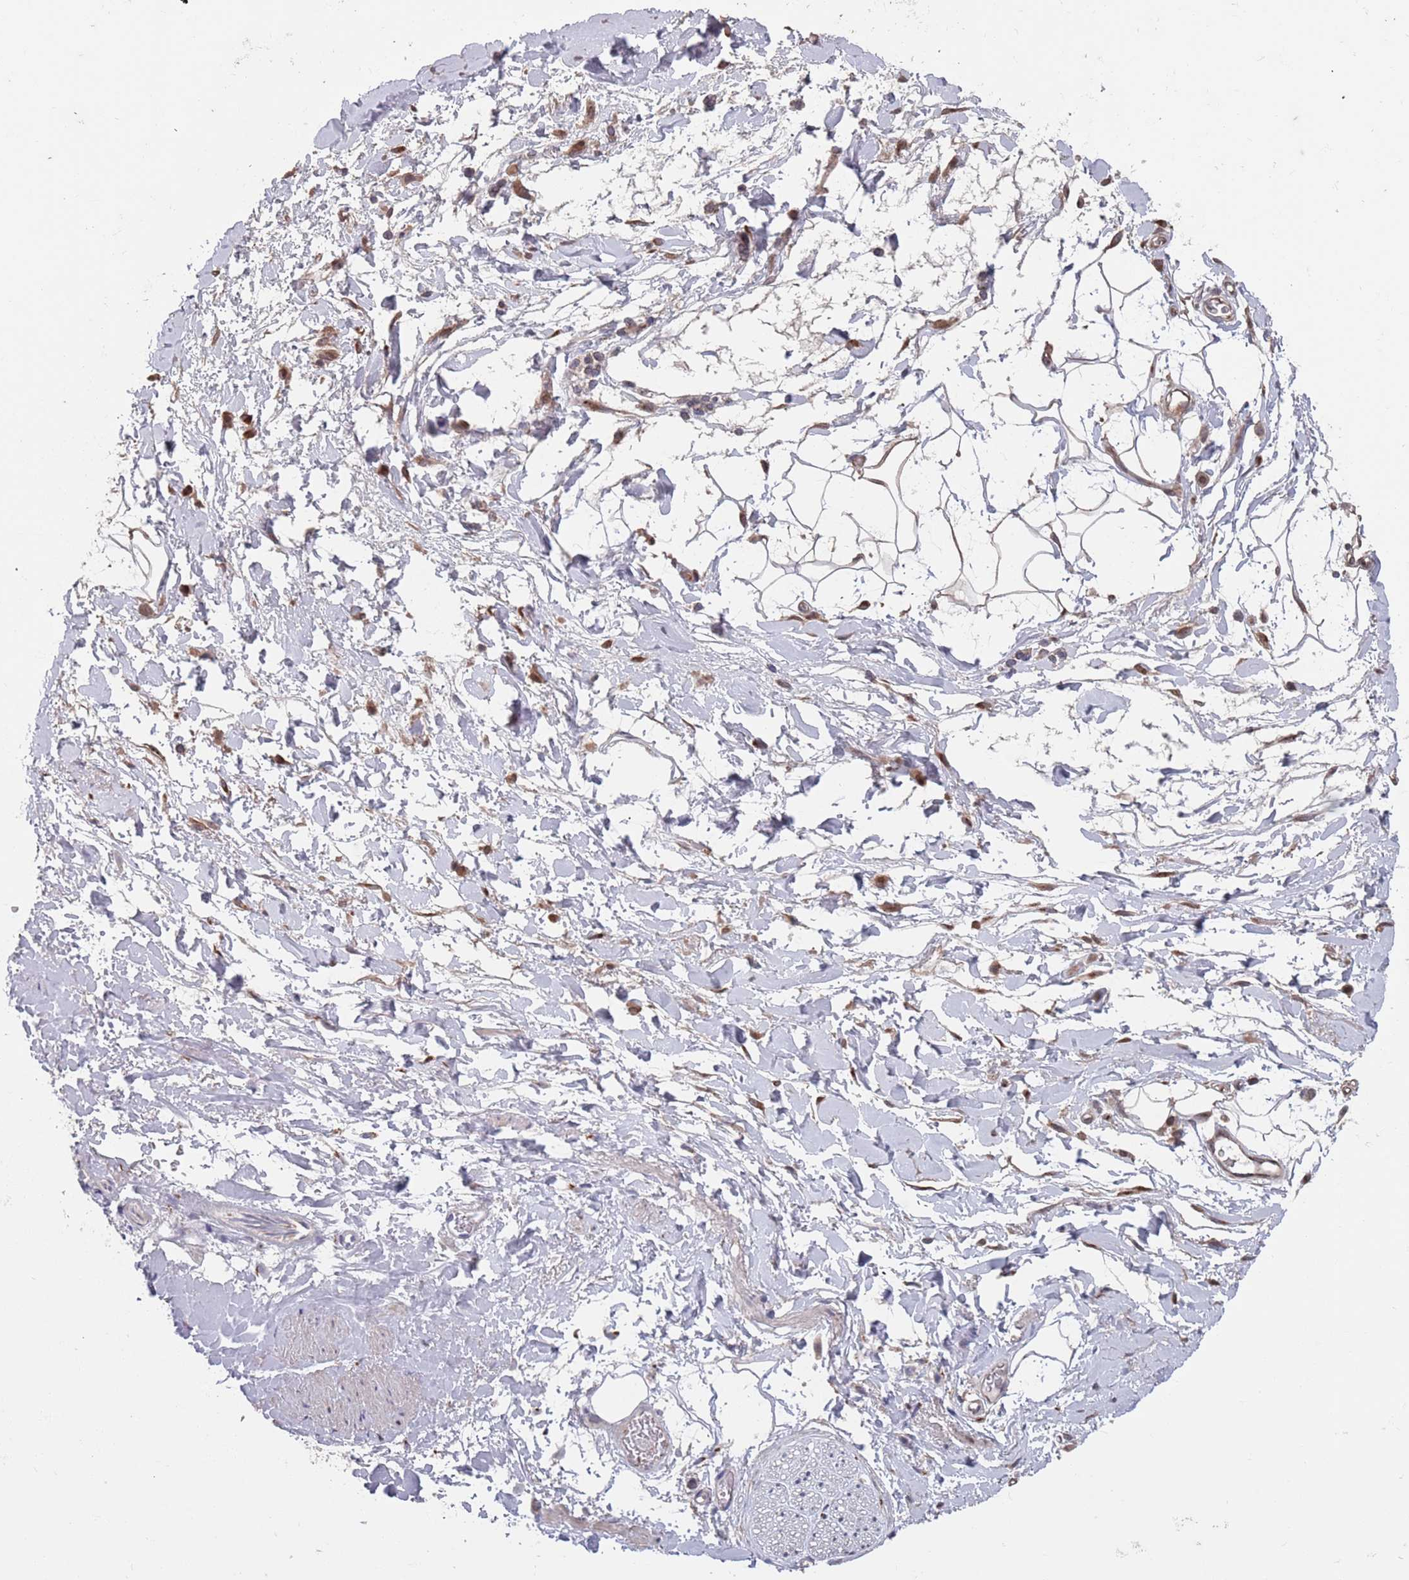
{"staining": {"intensity": "weak", "quantity": ">75%", "location": "cytoplasmic/membranous"}, "tissue": "adipose tissue", "cell_type": "Adipocytes", "image_type": "normal", "snomed": [{"axis": "morphology", "description": "Normal tissue, NOS"}, {"axis": "morphology", "description": "Adenocarcinoma, NOS"}, {"axis": "topography", "description": "Rectum"}, {"axis": "topography", "description": "Vagina"}, {"axis": "topography", "description": "Peripheral nerve tissue"}], "caption": "Adipose tissue stained with a brown dye exhibits weak cytoplasmic/membranous positive staining in about >75% of adipocytes.", "gene": "UNC45A", "patient": {"sex": "female", "age": 71}}